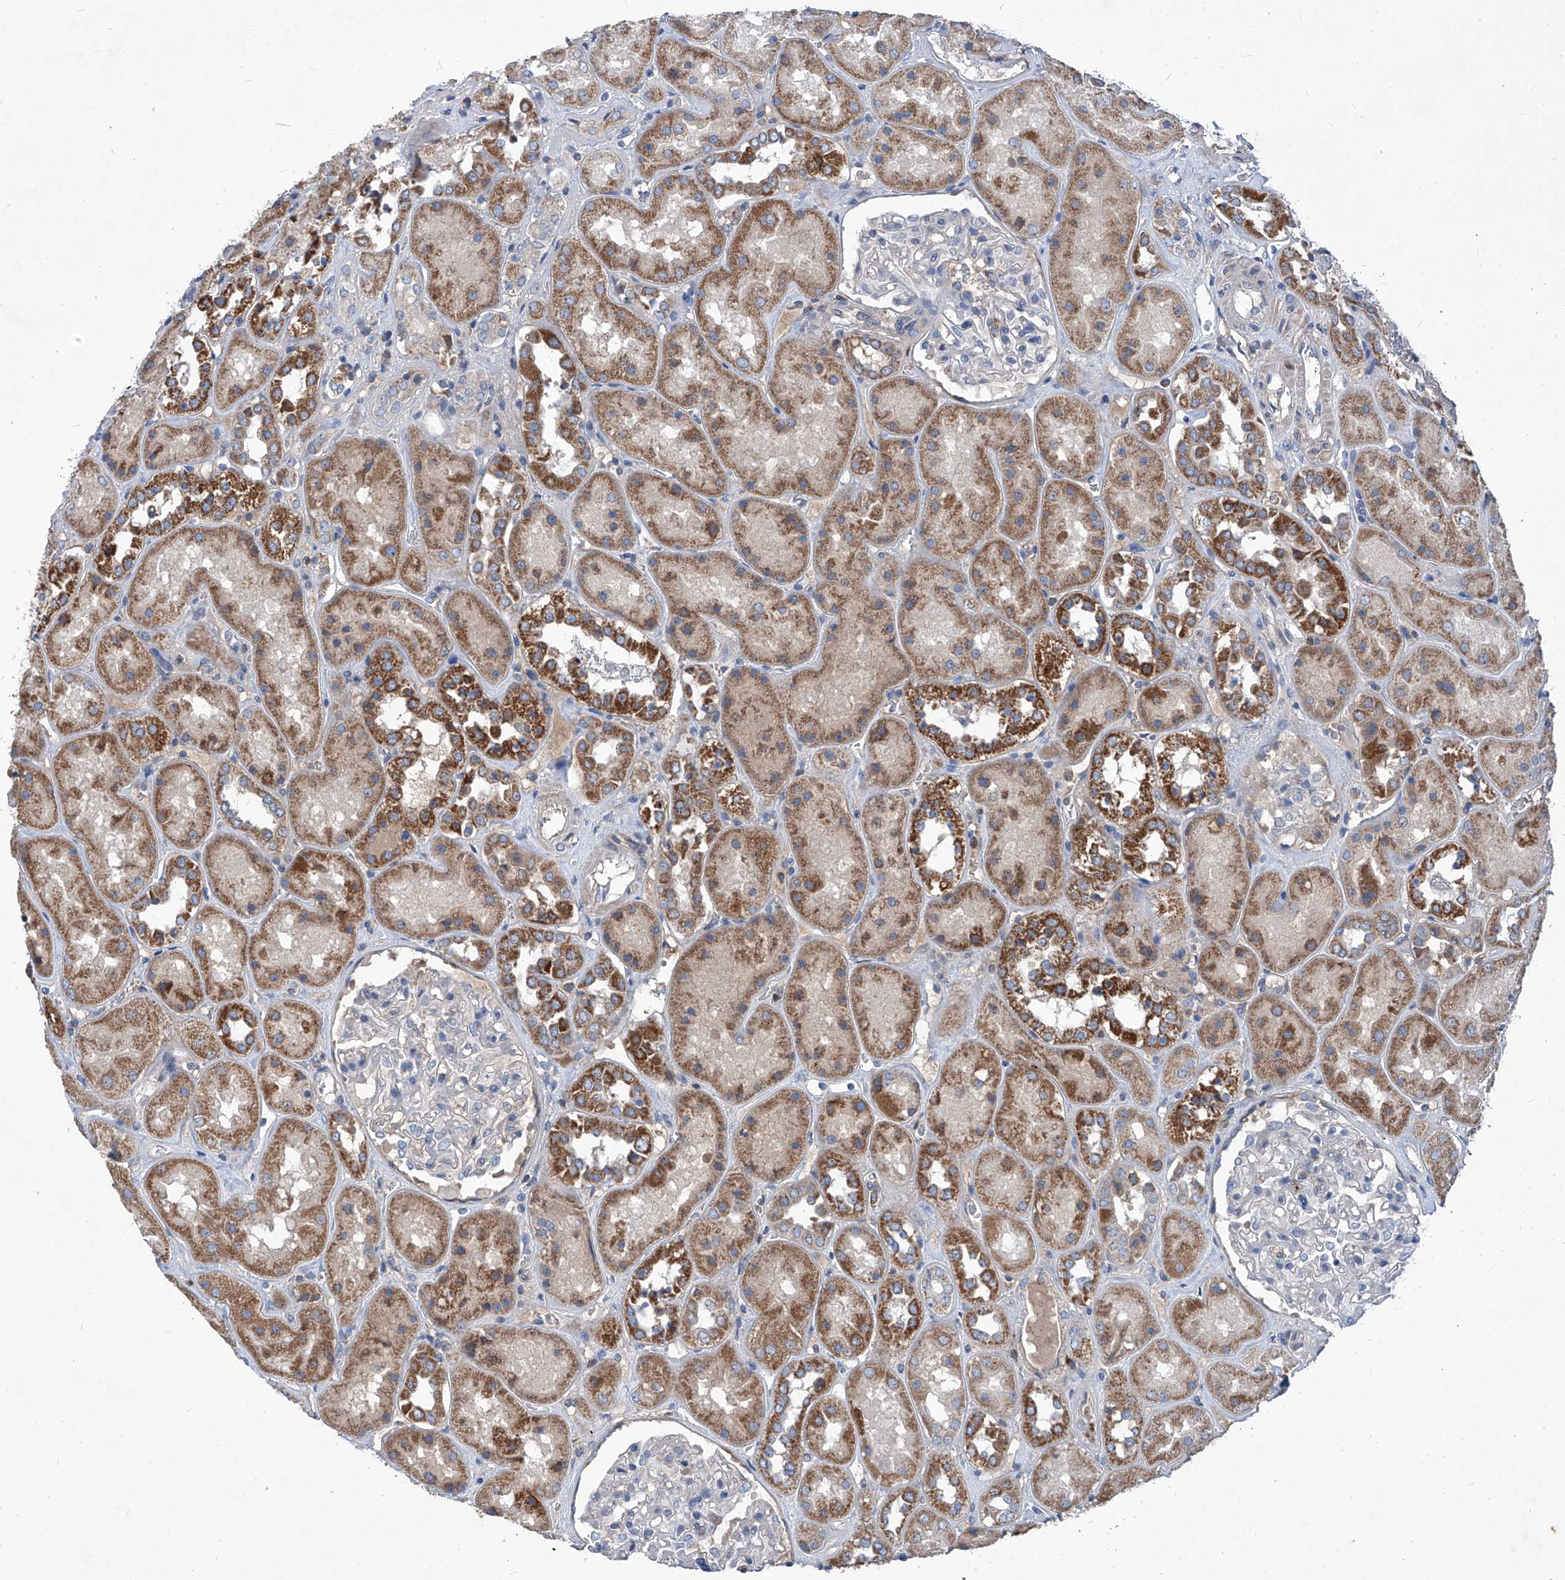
{"staining": {"intensity": "weak", "quantity": "<25%", "location": "cytoplasmic/membranous"}, "tissue": "kidney", "cell_type": "Cells in glomeruli", "image_type": "normal", "snomed": [{"axis": "morphology", "description": "Normal tissue, NOS"}, {"axis": "topography", "description": "Kidney"}], "caption": "DAB immunohistochemical staining of unremarkable human kidney exhibits no significant positivity in cells in glomeruli.", "gene": "EPHA8", "patient": {"sex": "male", "age": 70}}